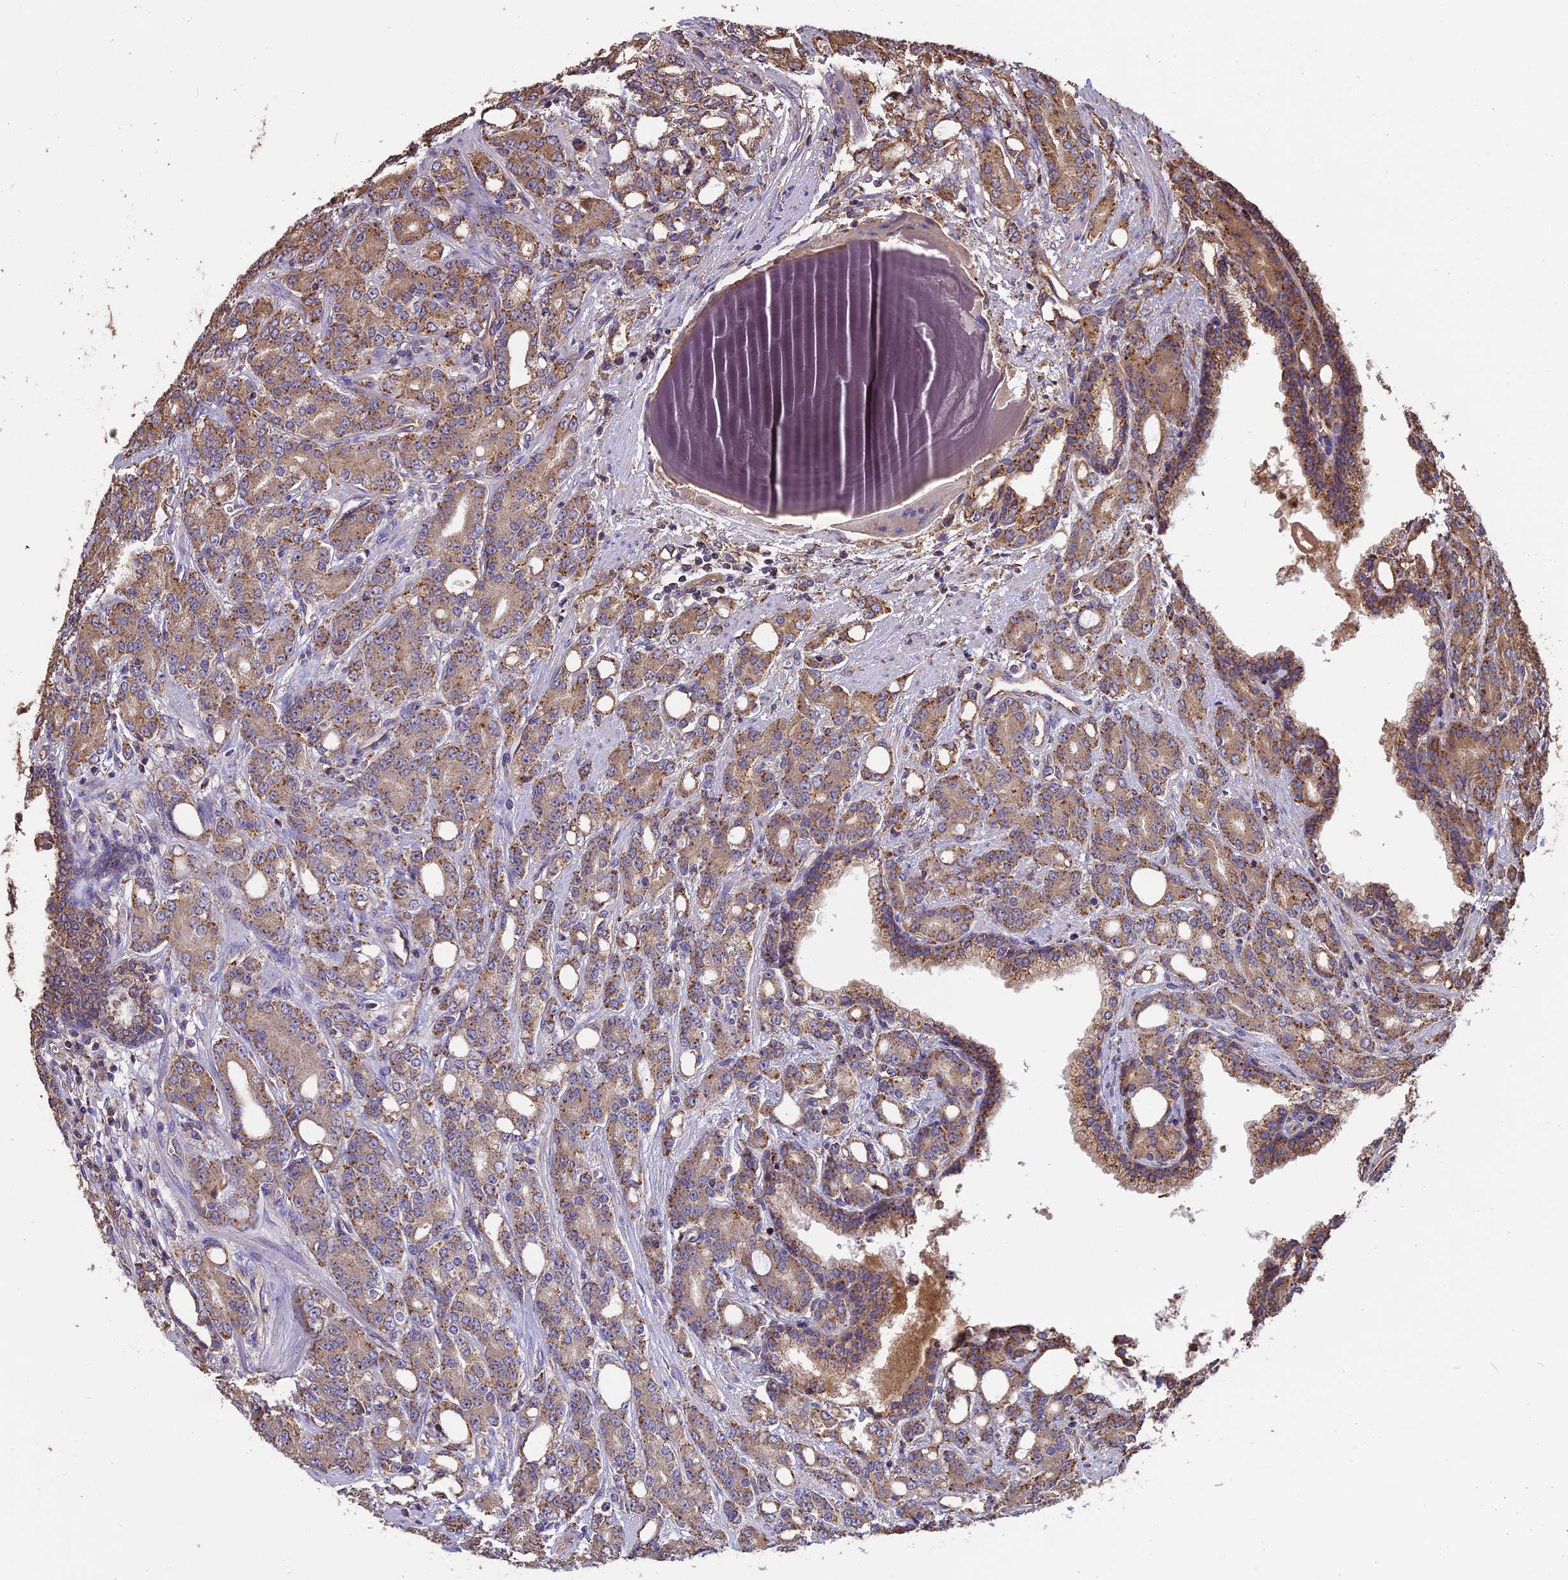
{"staining": {"intensity": "weak", "quantity": "25%-75%", "location": "cytoplasmic/membranous"}, "tissue": "prostate cancer", "cell_type": "Tumor cells", "image_type": "cancer", "snomed": [{"axis": "morphology", "description": "Adenocarcinoma, High grade"}, {"axis": "topography", "description": "Prostate"}], "caption": "About 25%-75% of tumor cells in human prostate cancer display weak cytoplasmic/membranous protein staining as visualized by brown immunohistochemical staining.", "gene": "CHMP2A", "patient": {"sex": "male", "age": 62}}